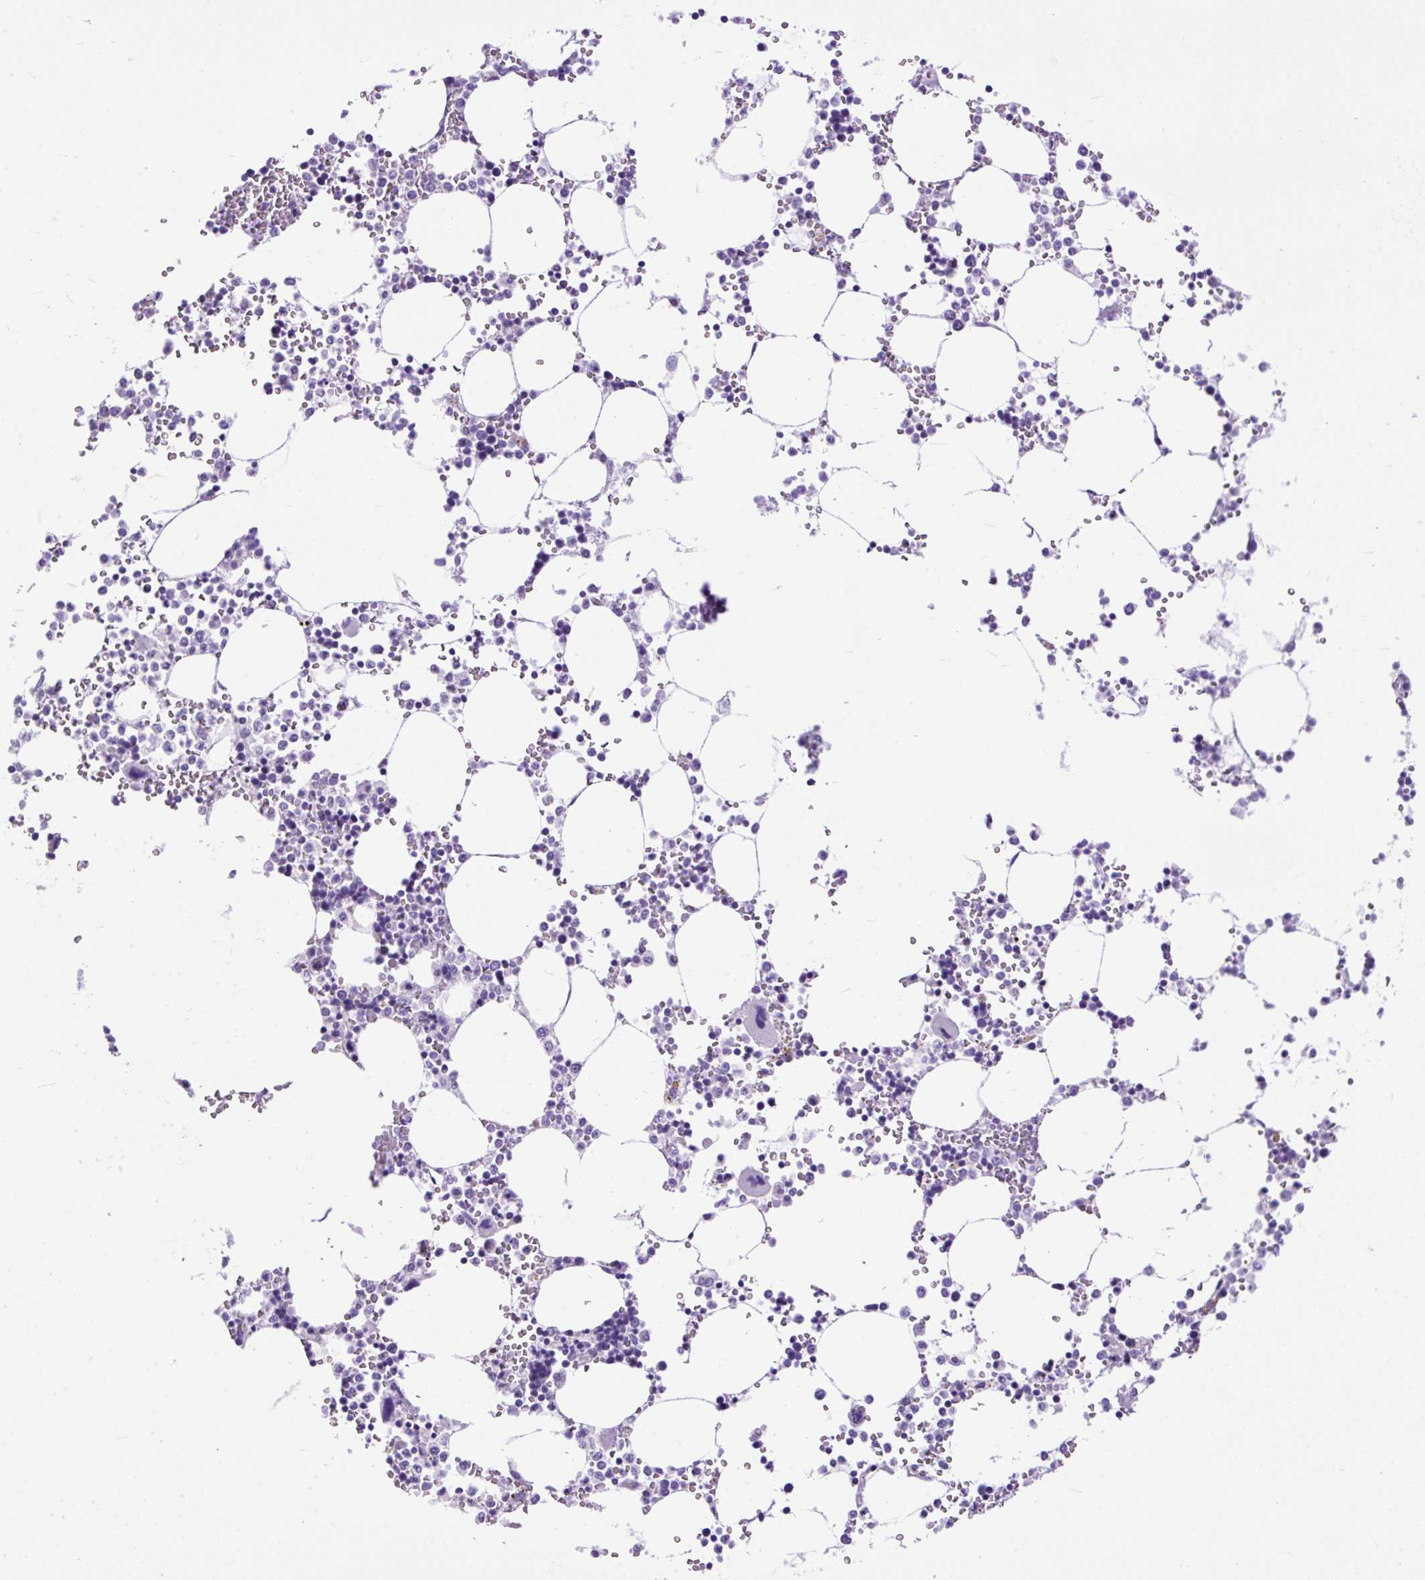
{"staining": {"intensity": "negative", "quantity": "none", "location": "none"}, "tissue": "bone marrow", "cell_type": "Hematopoietic cells", "image_type": "normal", "snomed": [{"axis": "morphology", "description": "Normal tissue, NOS"}, {"axis": "topography", "description": "Bone marrow"}], "caption": "Immunohistochemistry (IHC) photomicrograph of unremarkable bone marrow stained for a protein (brown), which displays no expression in hematopoietic cells.", "gene": "ZNF256", "patient": {"sex": "male", "age": 64}}